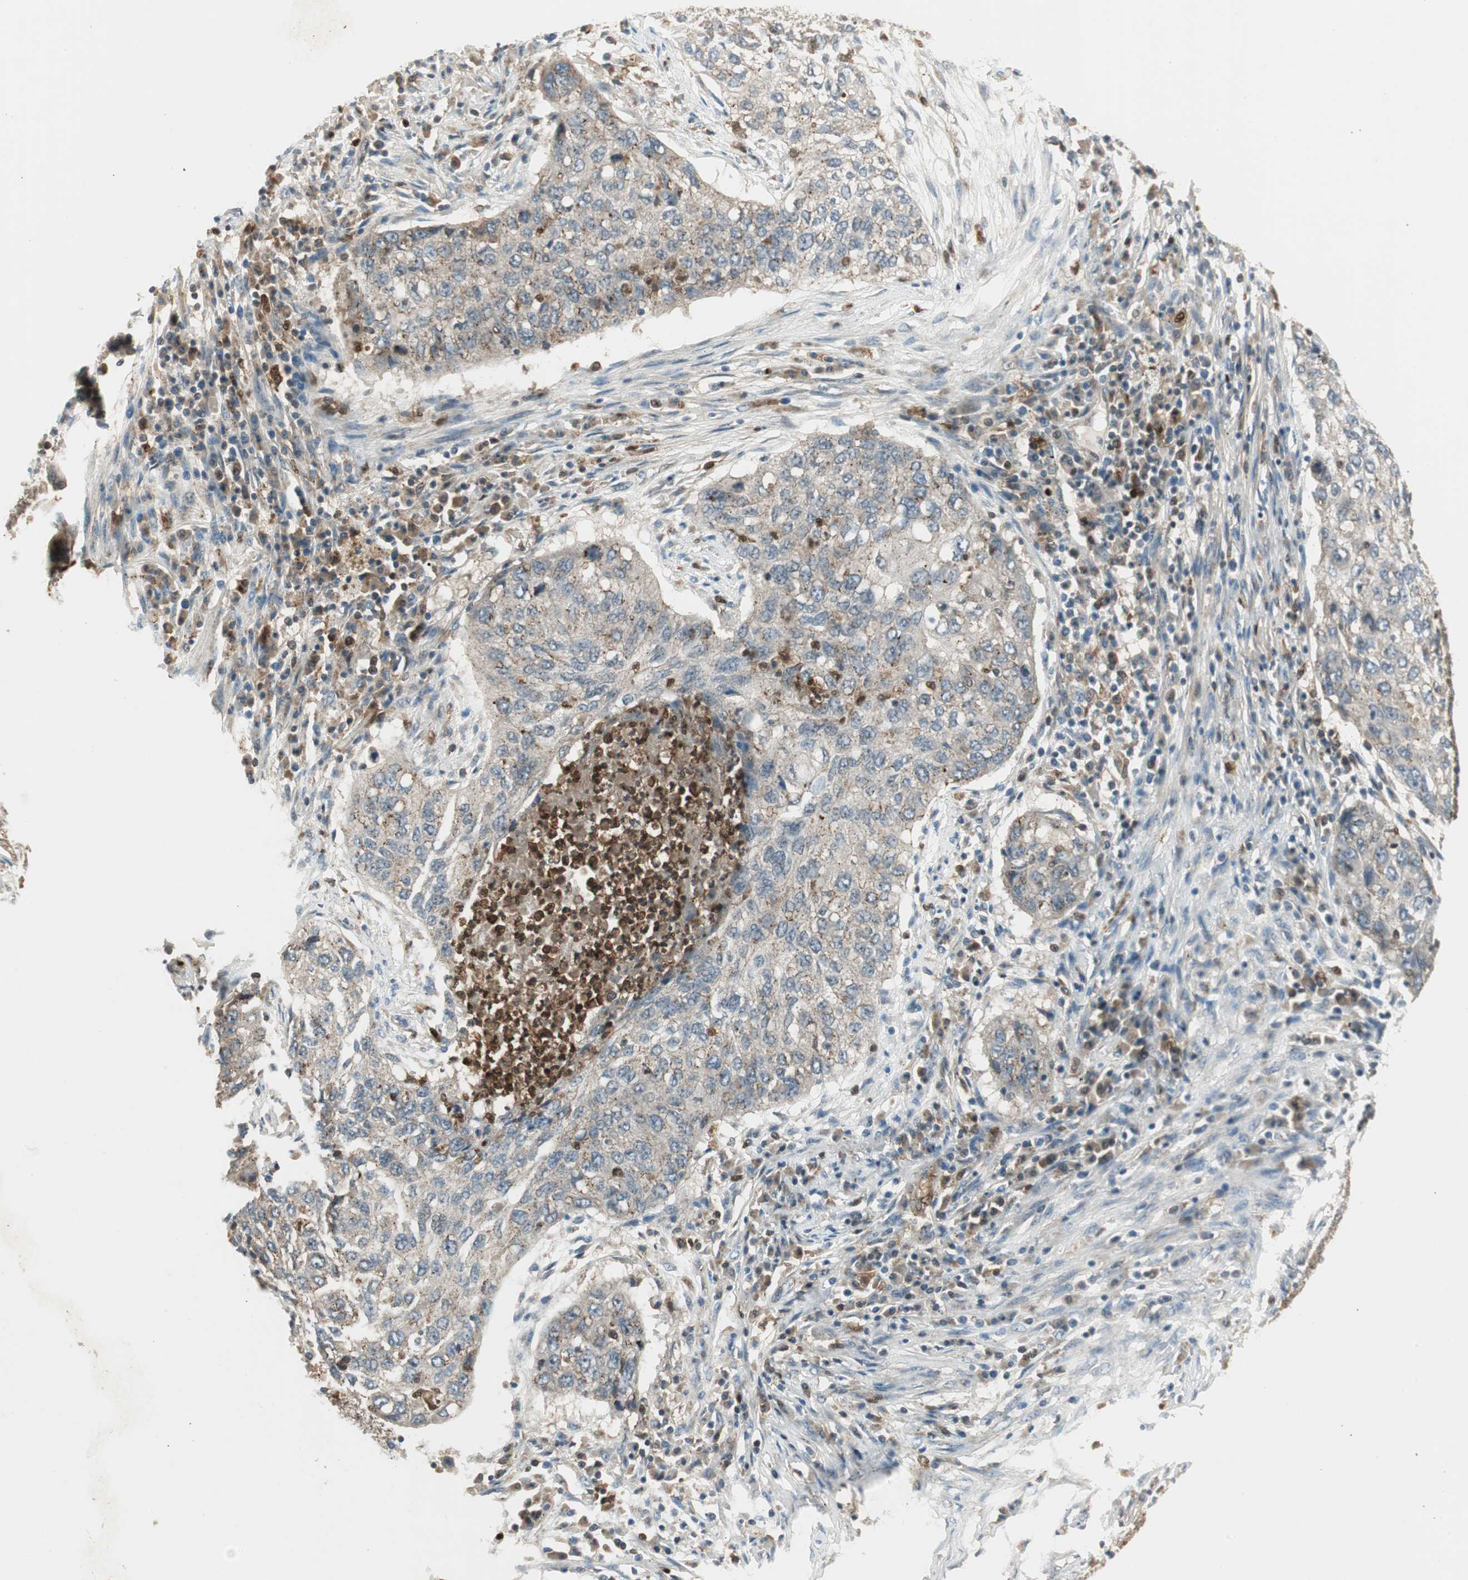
{"staining": {"intensity": "negative", "quantity": "none", "location": "none"}, "tissue": "lung cancer", "cell_type": "Tumor cells", "image_type": "cancer", "snomed": [{"axis": "morphology", "description": "Squamous cell carcinoma, NOS"}, {"axis": "topography", "description": "Lung"}], "caption": "Lung cancer (squamous cell carcinoma) was stained to show a protein in brown. There is no significant staining in tumor cells.", "gene": "LTA4H", "patient": {"sex": "female", "age": 63}}